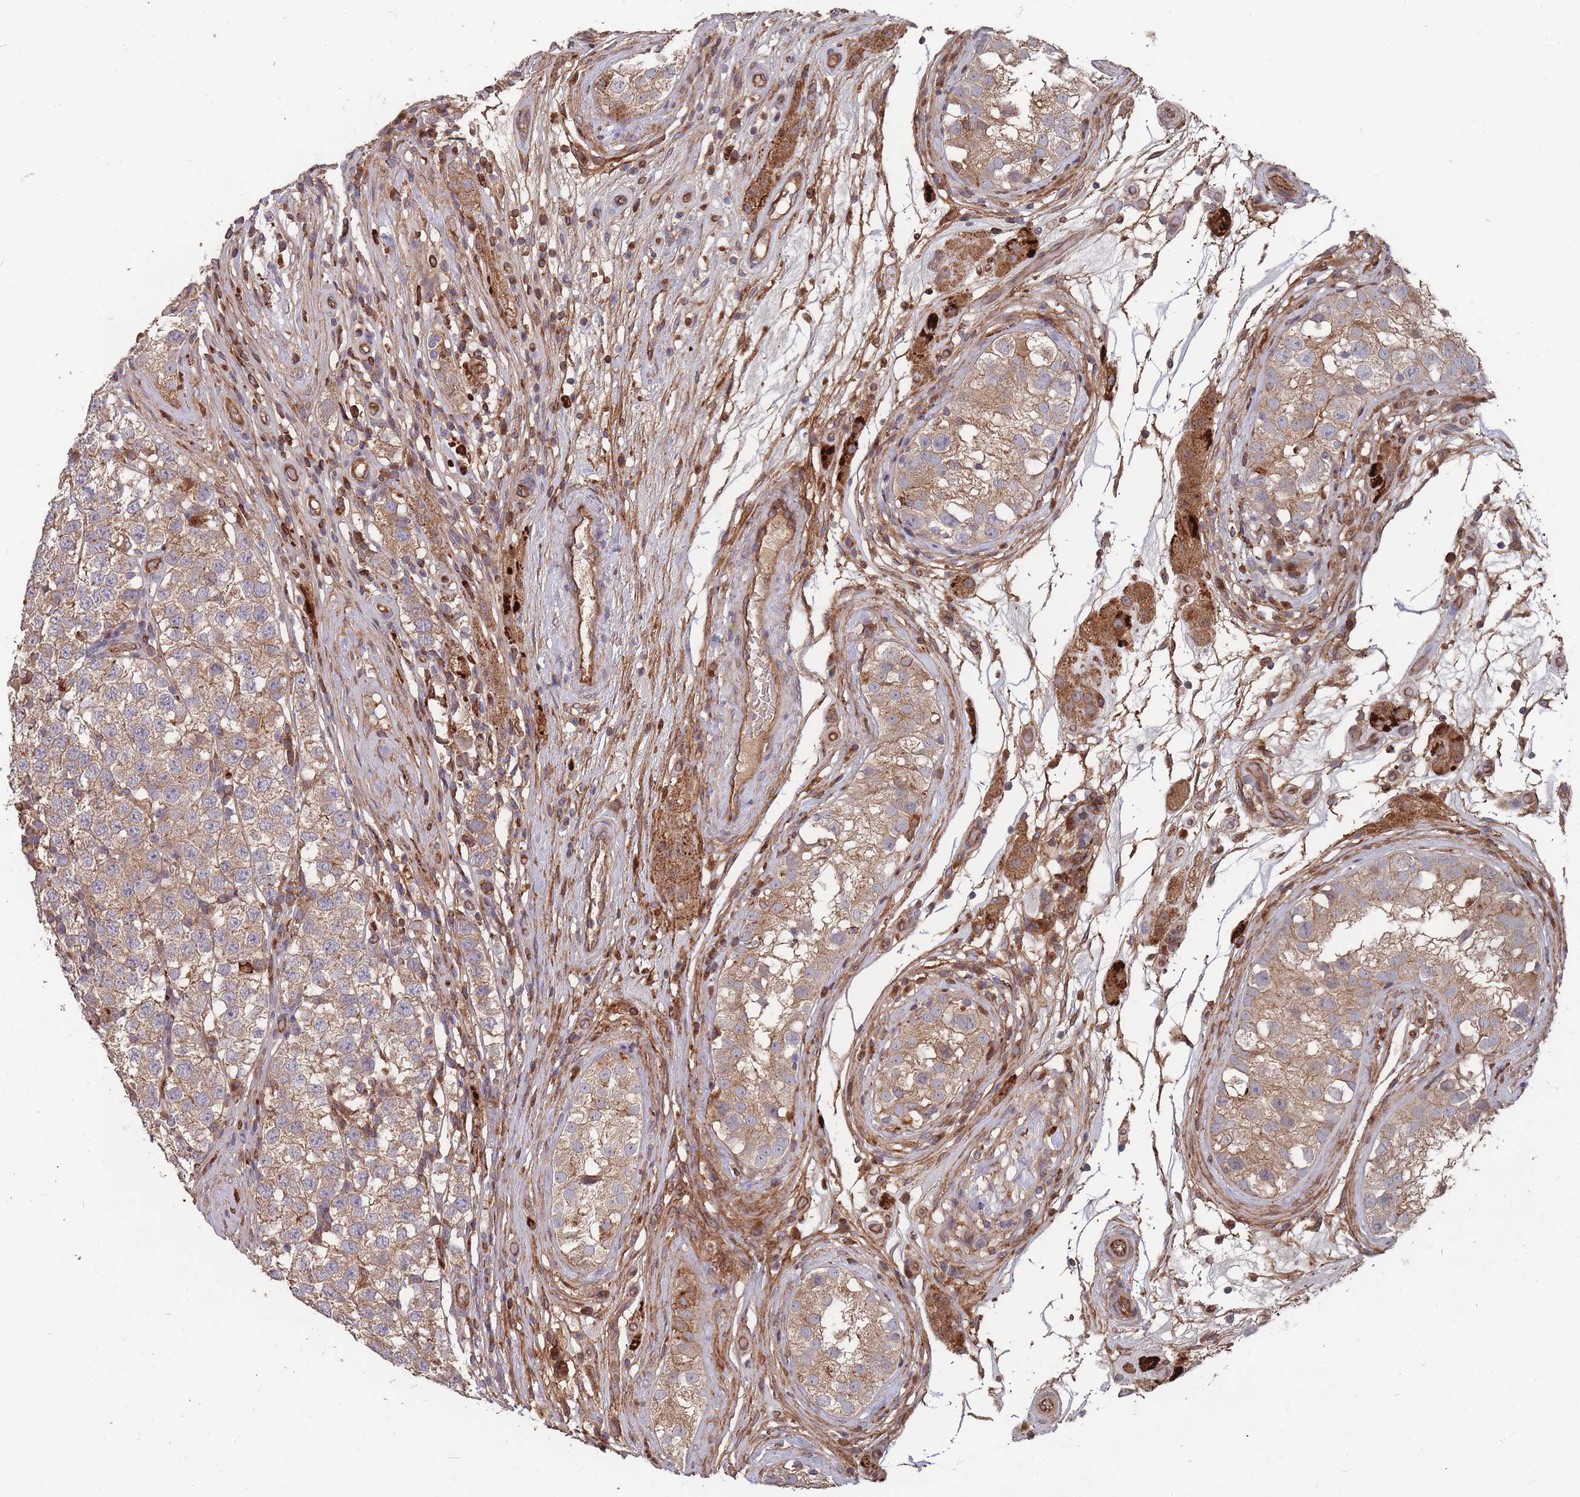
{"staining": {"intensity": "weak", "quantity": ">75%", "location": "cytoplasmic/membranous"}, "tissue": "testis cancer", "cell_type": "Tumor cells", "image_type": "cancer", "snomed": [{"axis": "morphology", "description": "Seminoma, NOS"}, {"axis": "topography", "description": "Testis"}], "caption": "Testis cancer (seminoma) tissue demonstrates weak cytoplasmic/membranous staining in about >75% of tumor cells, visualized by immunohistochemistry.", "gene": "THSD7B", "patient": {"sex": "male", "age": 34}}